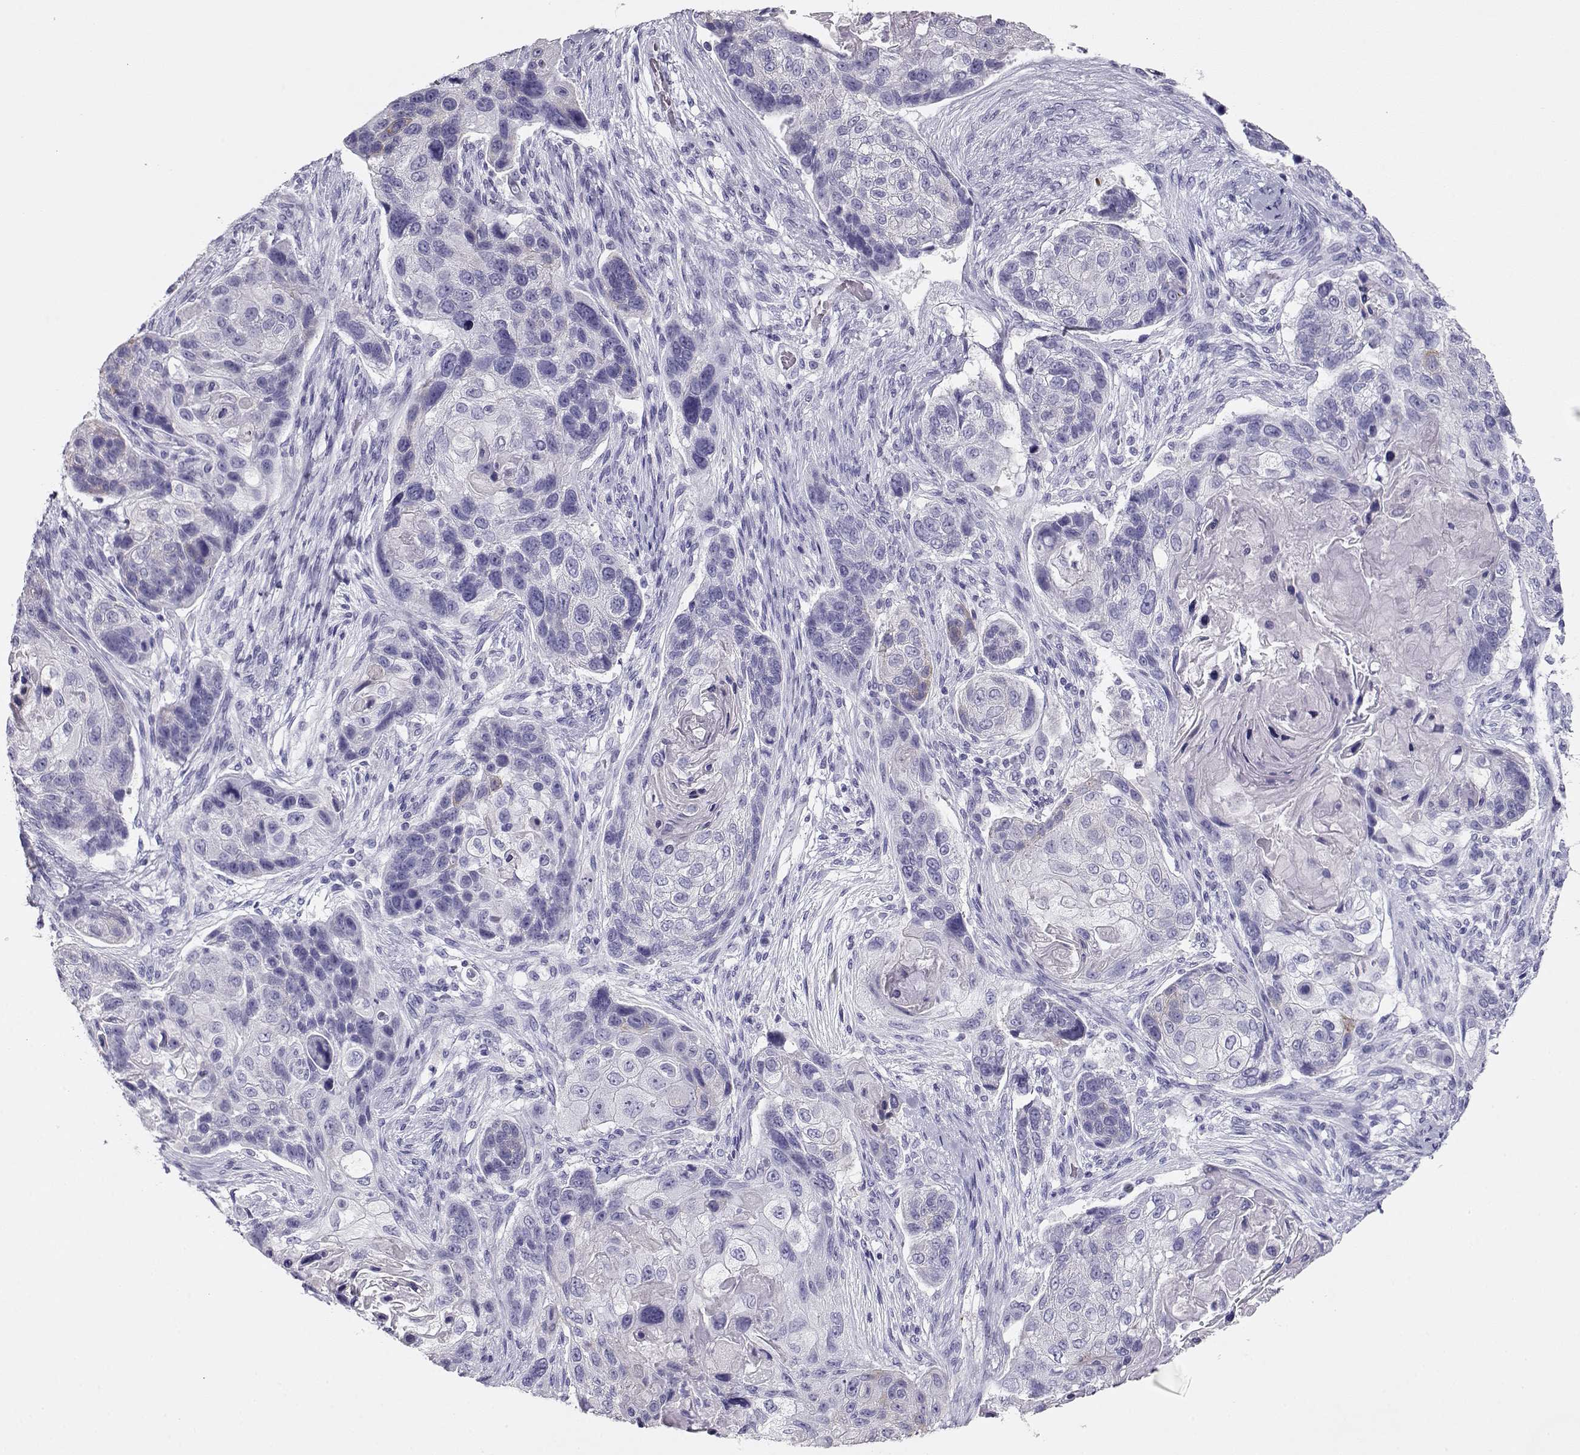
{"staining": {"intensity": "negative", "quantity": "none", "location": "none"}, "tissue": "lung cancer", "cell_type": "Tumor cells", "image_type": "cancer", "snomed": [{"axis": "morphology", "description": "Squamous cell carcinoma, NOS"}, {"axis": "topography", "description": "Lung"}], "caption": "Tumor cells are negative for protein expression in human lung squamous cell carcinoma.", "gene": "CRX", "patient": {"sex": "male", "age": 69}}